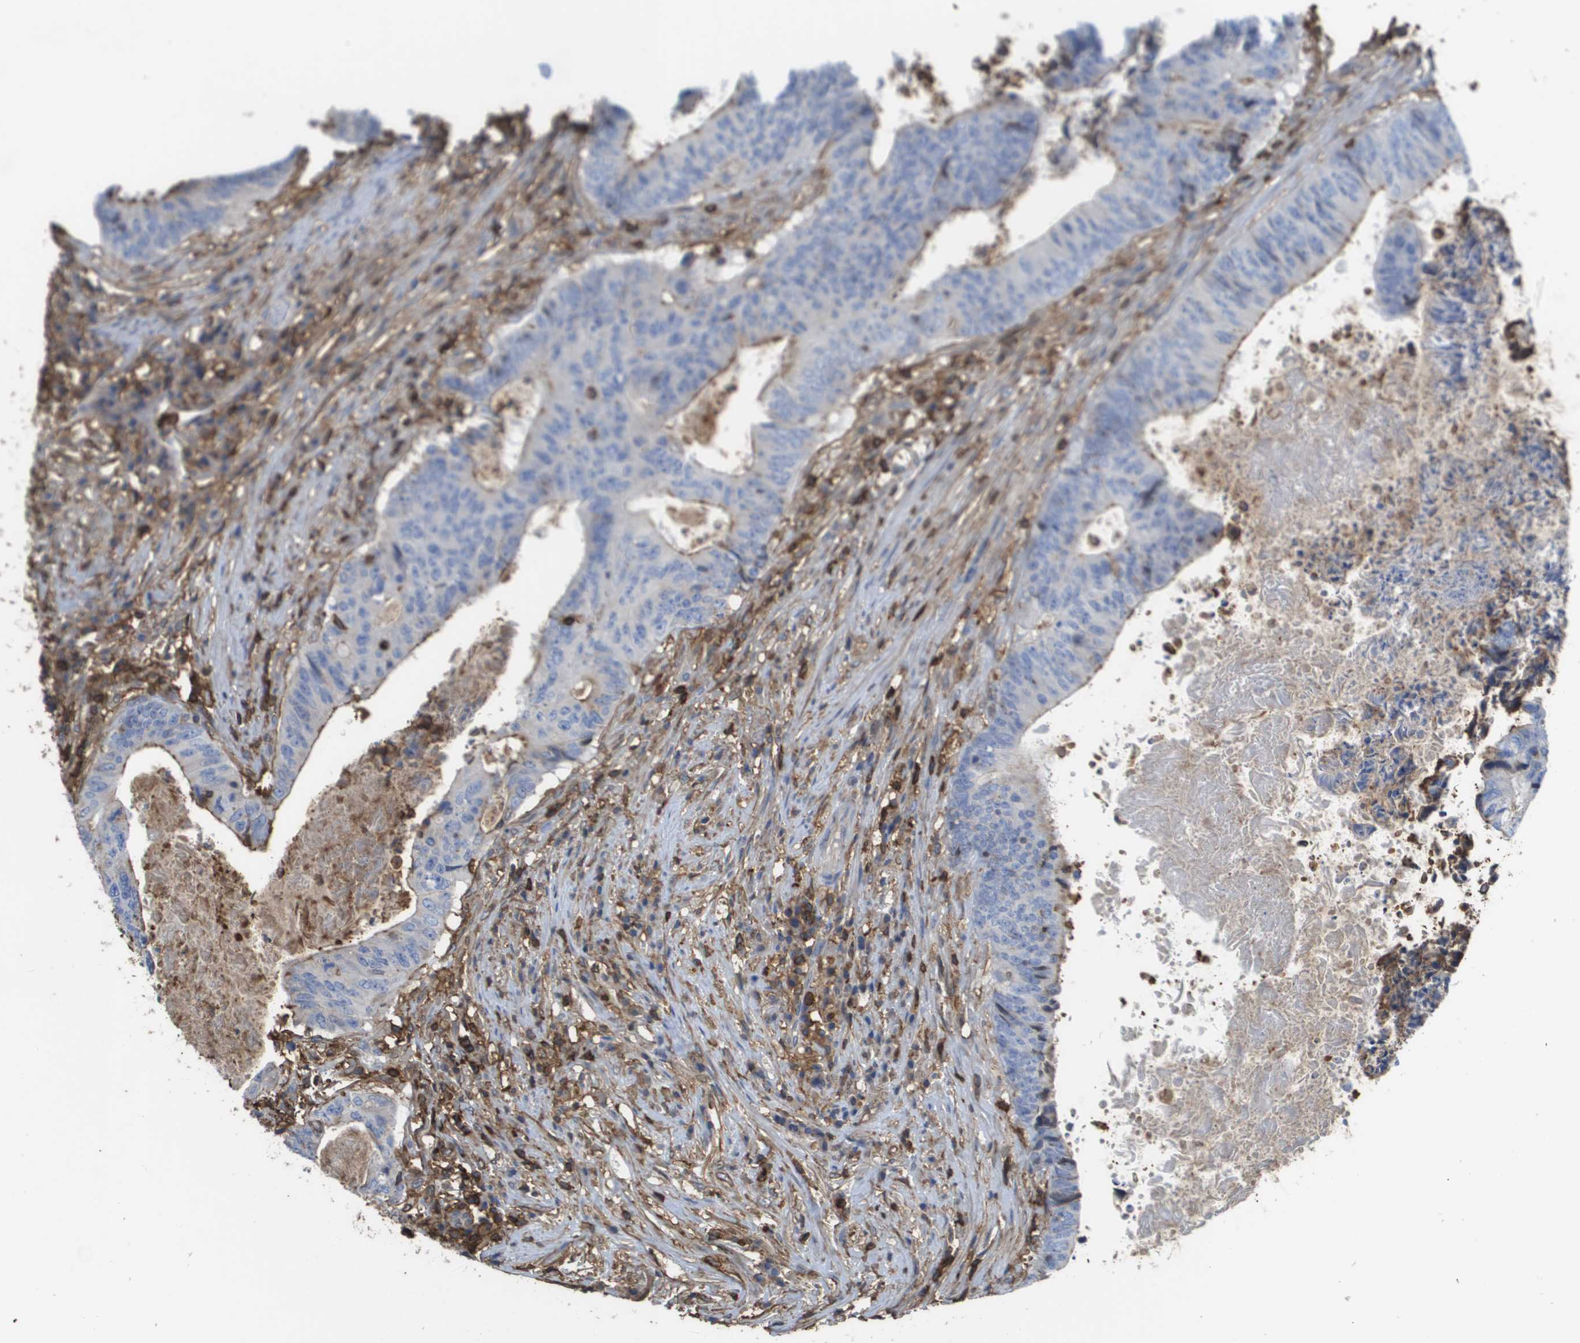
{"staining": {"intensity": "negative", "quantity": "none", "location": "none"}, "tissue": "colorectal cancer", "cell_type": "Tumor cells", "image_type": "cancer", "snomed": [{"axis": "morphology", "description": "Adenocarcinoma, NOS"}, {"axis": "topography", "description": "Rectum"}], "caption": "Immunohistochemistry (IHC) micrograph of neoplastic tissue: colorectal adenocarcinoma stained with DAB displays no significant protein positivity in tumor cells. Brightfield microscopy of immunohistochemistry stained with DAB (brown) and hematoxylin (blue), captured at high magnification.", "gene": "PASK", "patient": {"sex": "male", "age": 72}}